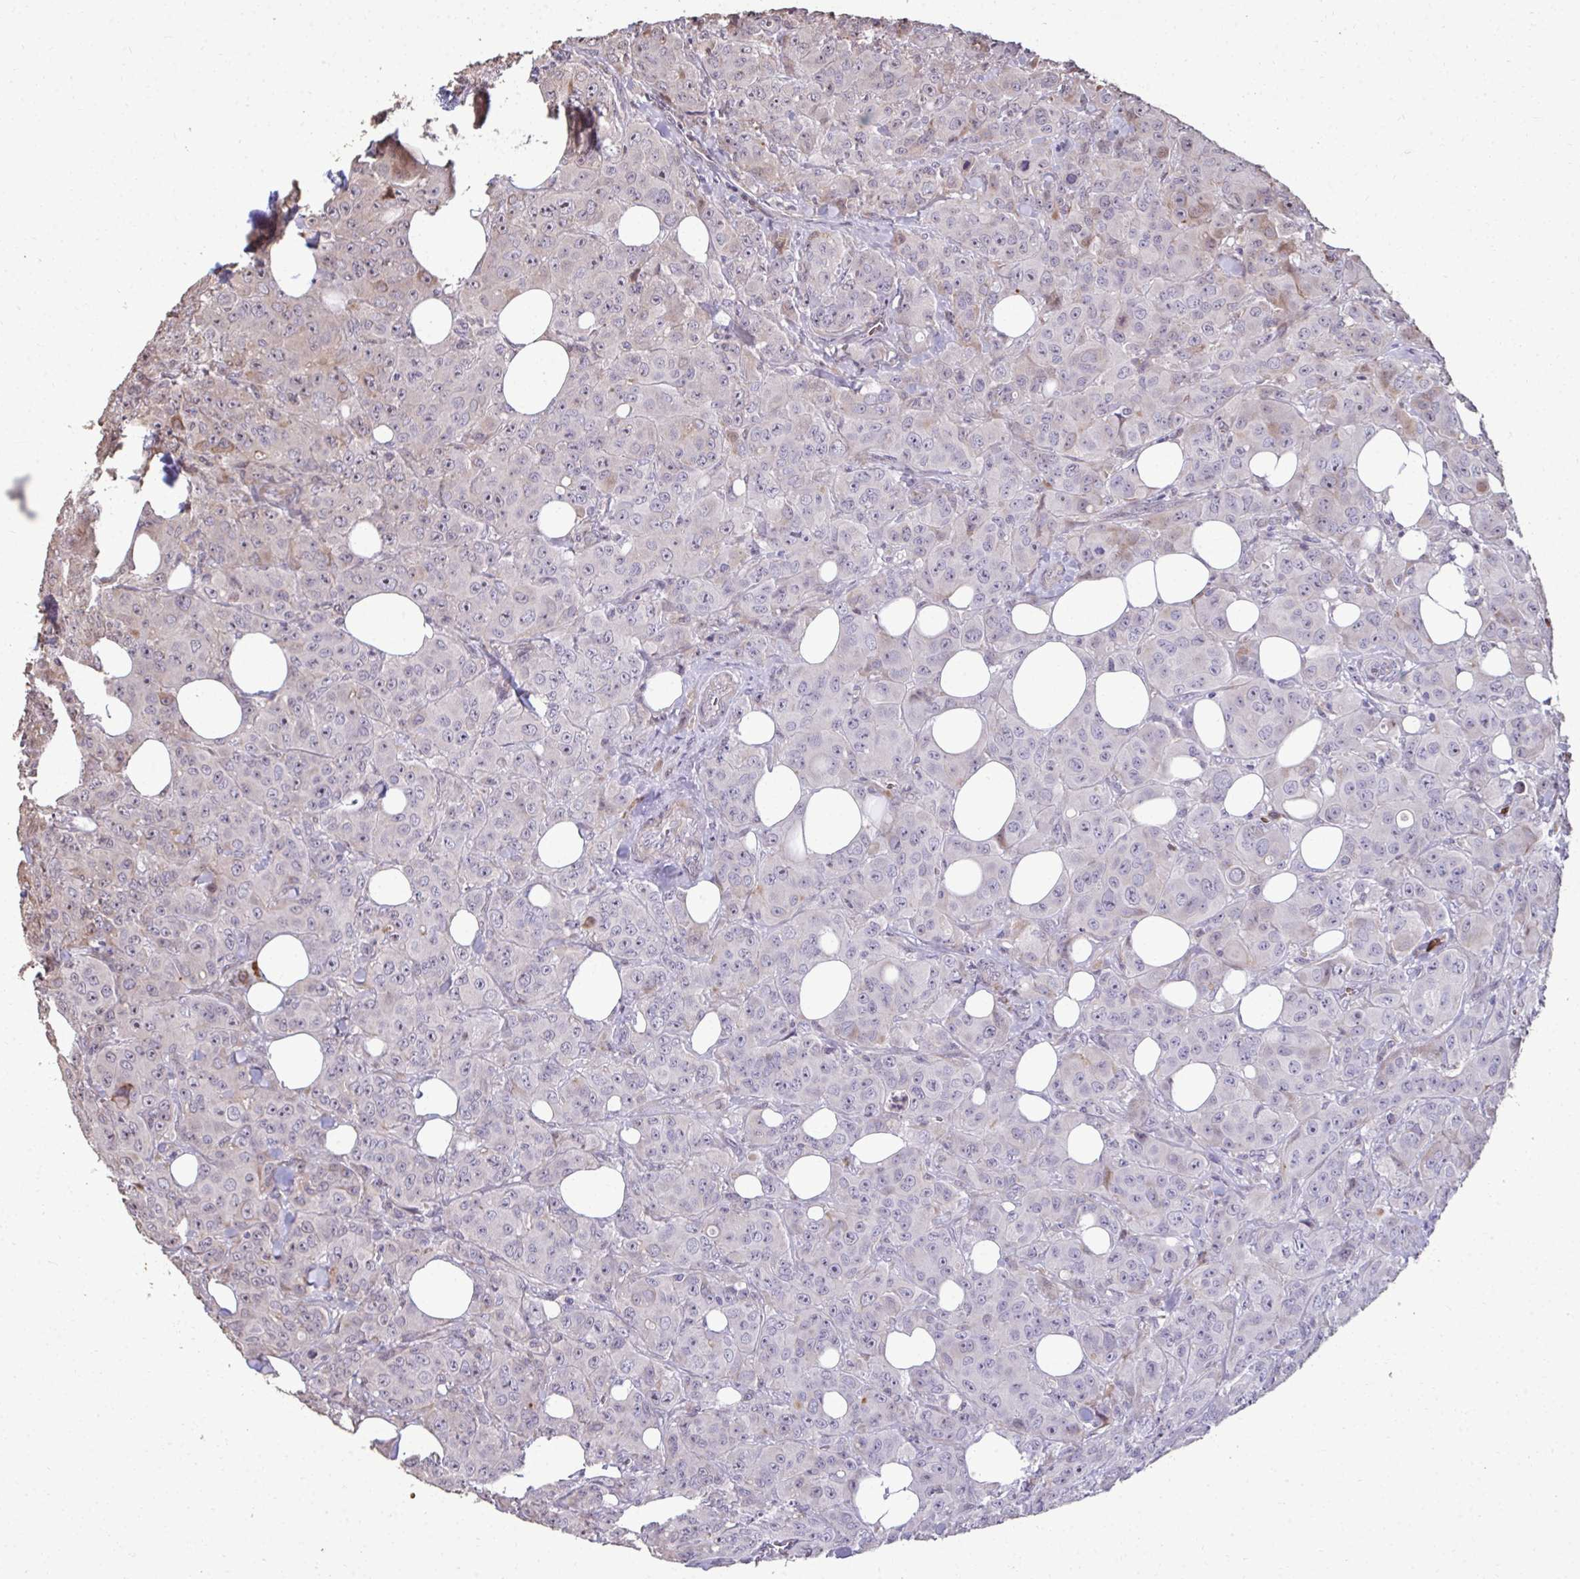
{"staining": {"intensity": "negative", "quantity": "none", "location": "none"}, "tissue": "breast cancer", "cell_type": "Tumor cells", "image_type": "cancer", "snomed": [{"axis": "morphology", "description": "Normal tissue, NOS"}, {"axis": "morphology", "description": "Duct carcinoma"}, {"axis": "topography", "description": "Breast"}], "caption": "A micrograph of breast infiltrating ductal carcinoma stained for a protein reveals no brown staining in tumor cells.", "gene": "FIBCD1", "patient": {"sex": "female", "age": 43}}